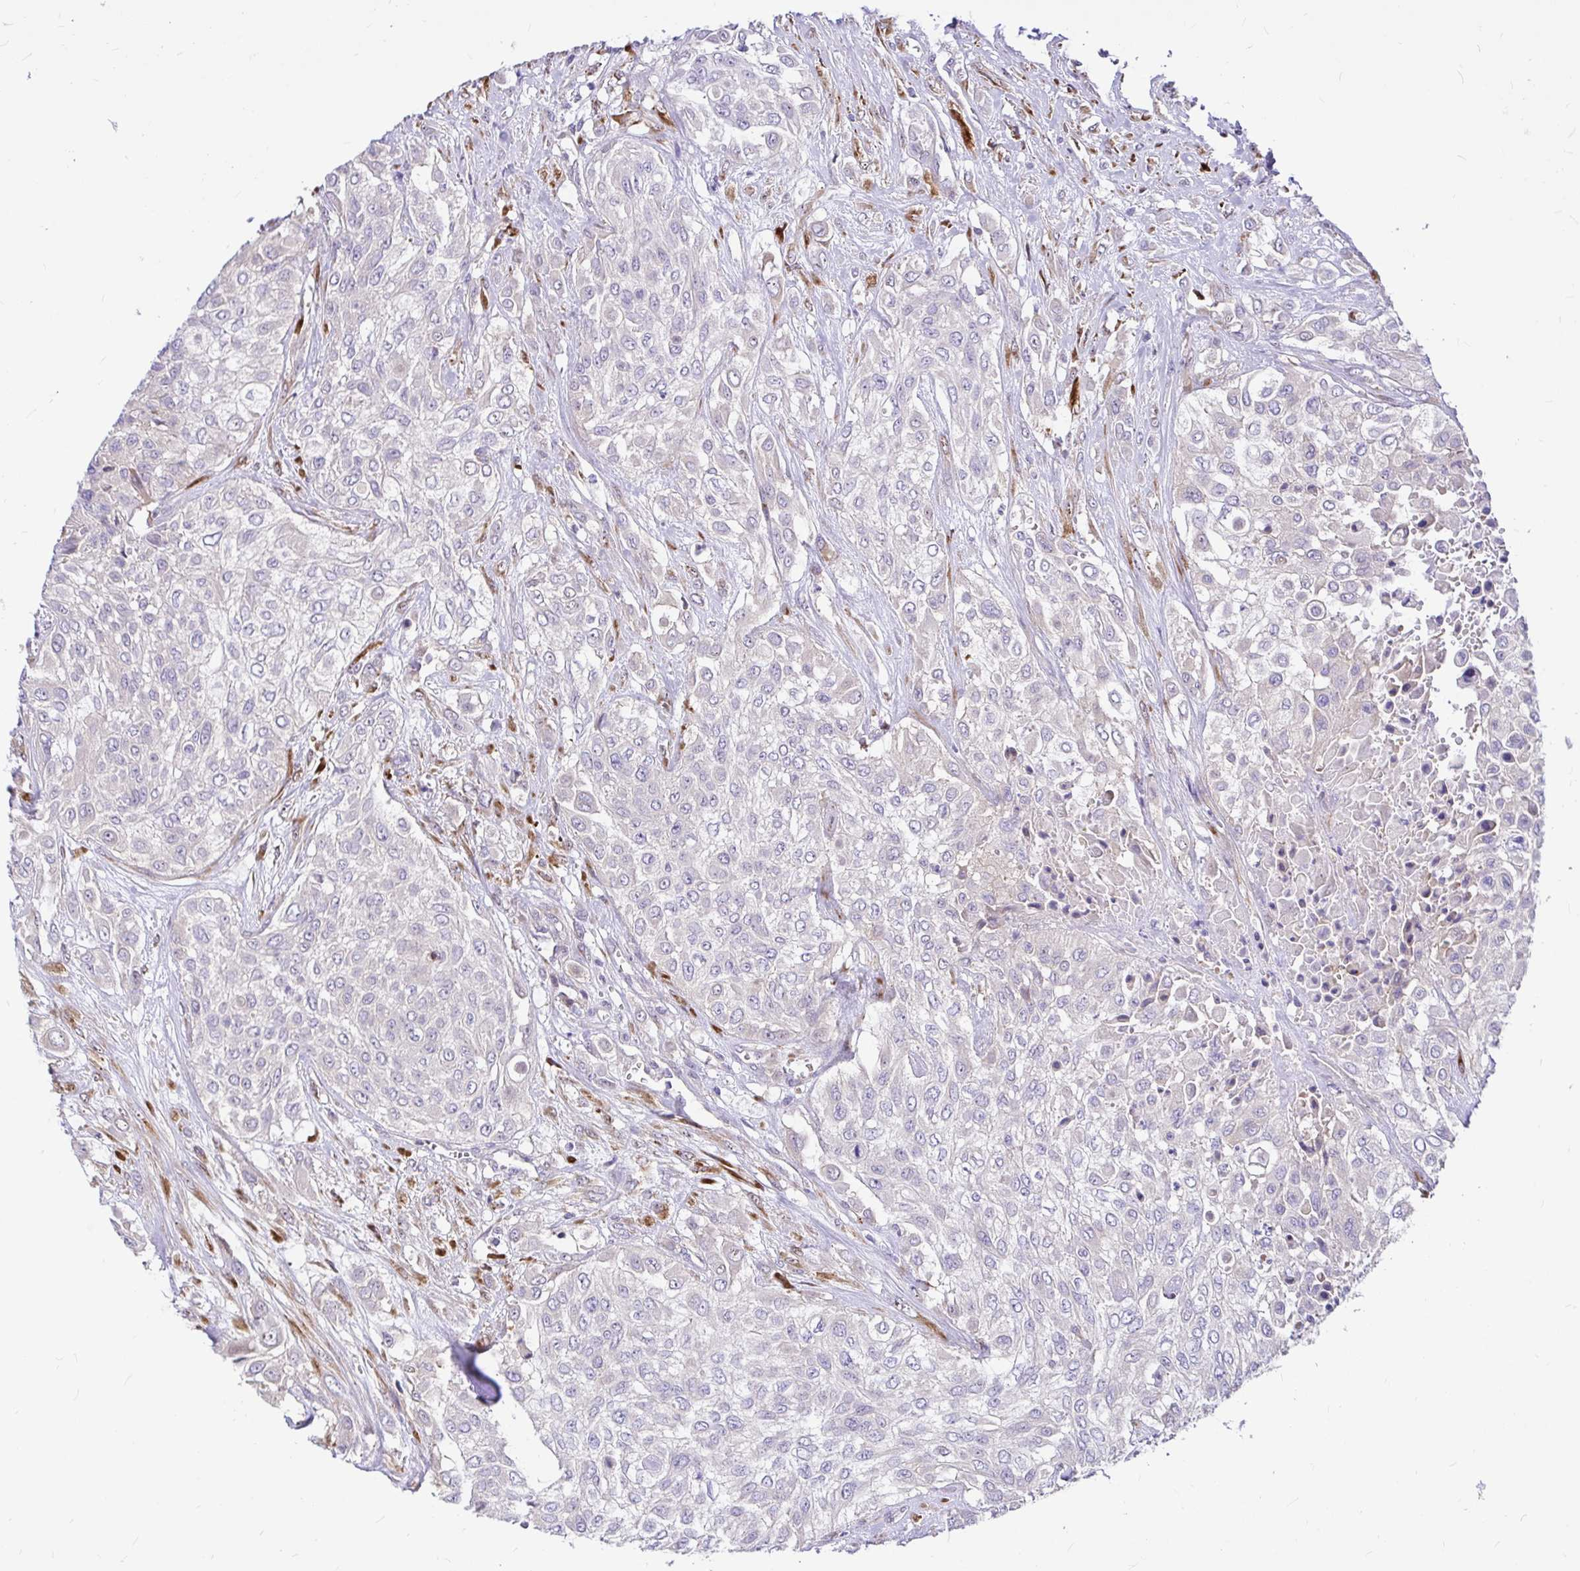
{"staining": {"intensity": "negative", "quantity": "none", "location": "none"}, "tissue": "urothelial cancer", "cell_type": "Tumor cells", "image_type": "cancer", "snomed": [{"axis": "morphology", "description": "Urothelial carcinoma, High grade"}, {"axis": "topography", "description": "Urinary bladder"}], "caption": "Immunohistochemistry (IHC) of human urothelial carcinoma (high-grade) shows no staining in tumor cells.", "gene": "GABBR2", "patient": {"sex": "male", "age": 57}}